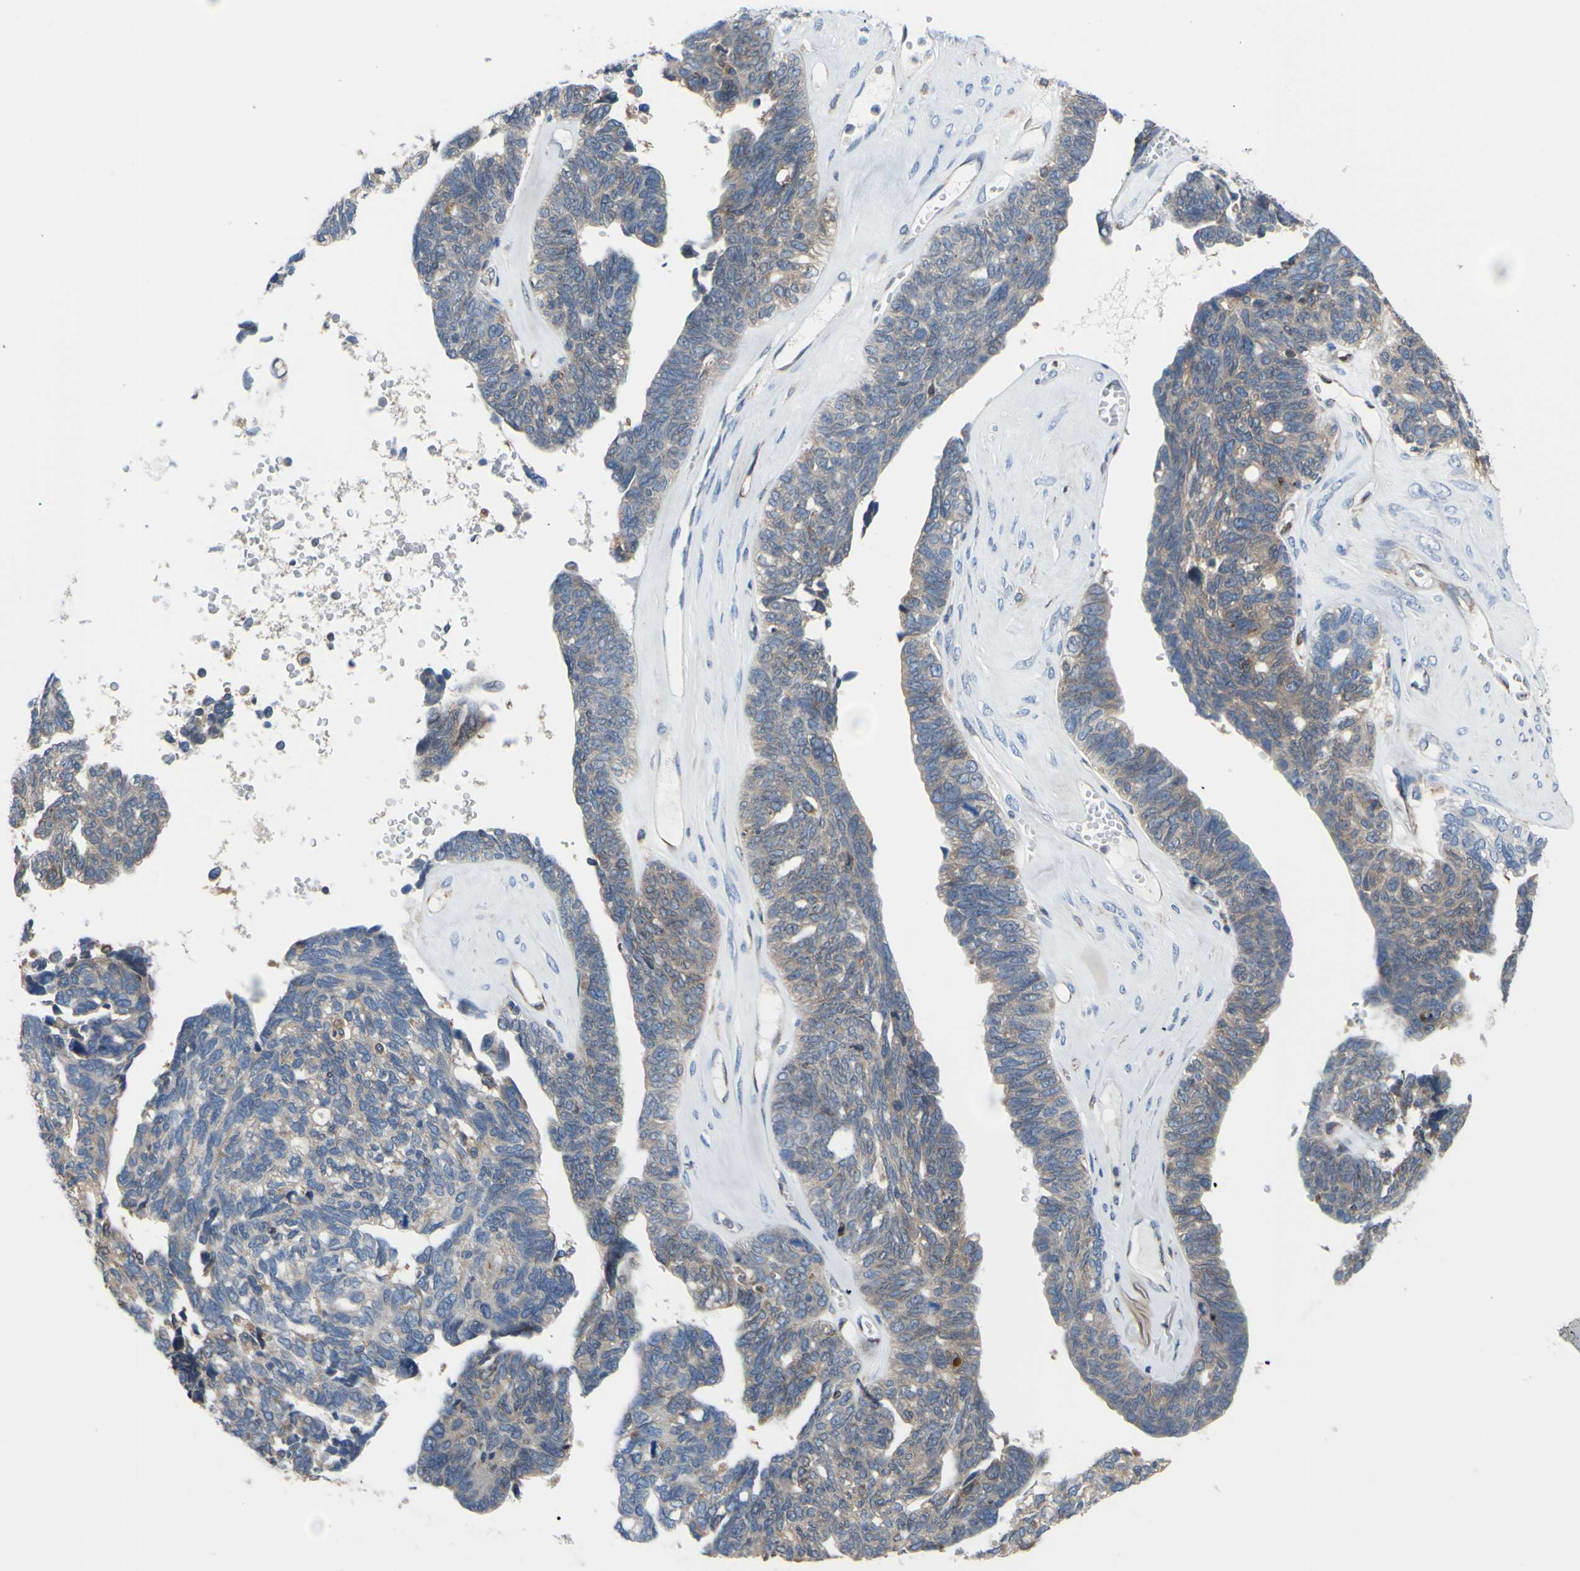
{"staining": {"intensity": "moderate", "quantity": "<25%", "location": "cytoplasmic/membranous"}, "tissue": "ovarian cancer", "cell_type": "Tumor cells", "image_type": "cancer", "snomed": [{"axis": "morphology", "description": "Cystadenocarcinoma, serous, NOS"}, {"axis": "topography", "description": "Ovary"}], "caption": "Ovarian cancer (serous cystadenocarcinoma) stained for a protein demonstrates moderate cytoplasmic/membranous positivity in tumor cells. Immunohistochemistry stains the protein of interest in brown and the nuclei are stained blue.", "gene": "MGST2", "patient": {"sex": "female", "age": 79}}